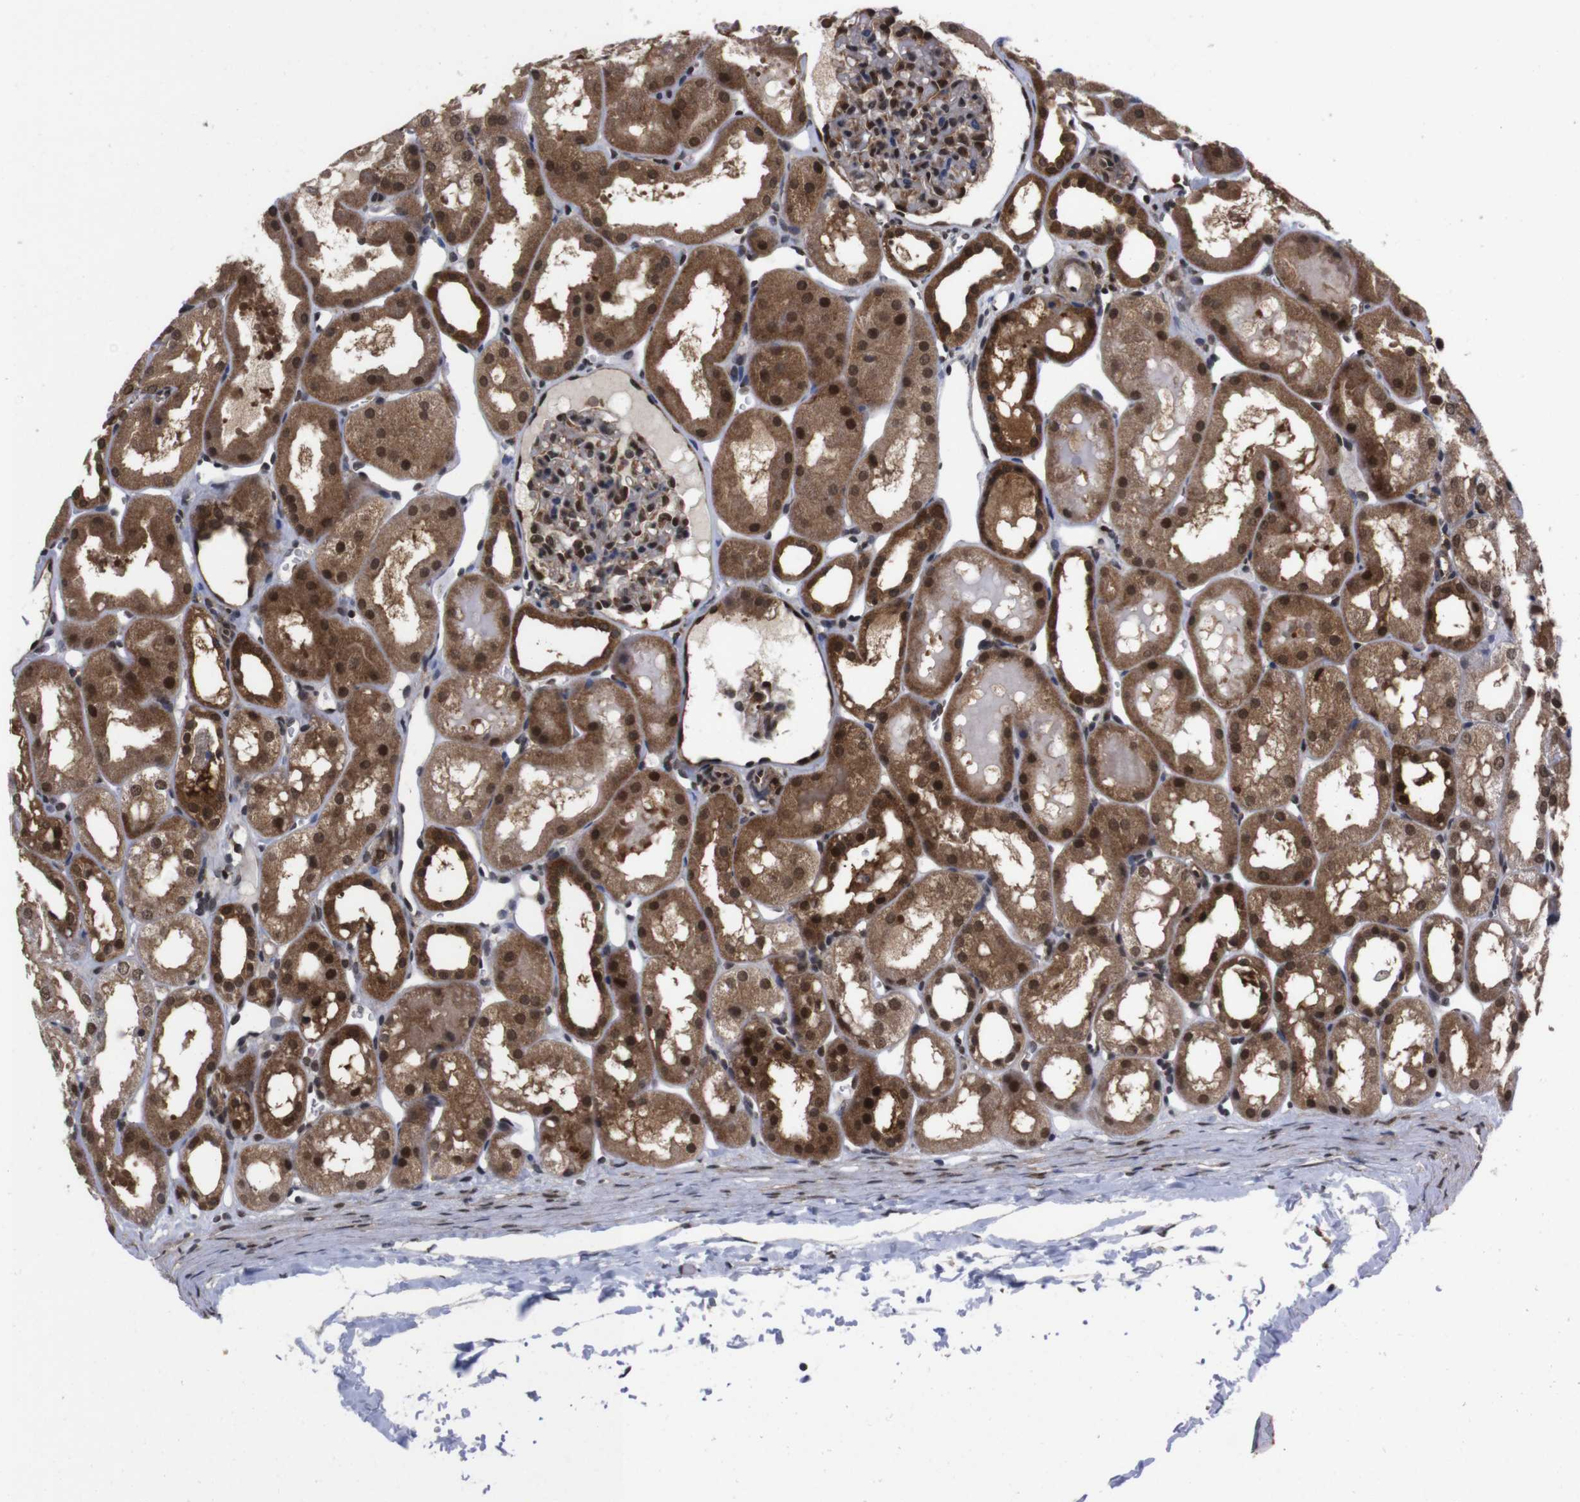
{"staining": {"intensity": "moderate", "quantity": "25%-75%", "location": "cytoplasmic/membranous,nuclear"}, "tissue": "kidney", "cell_type": "Cells in glomeruli", "image_type": "normal", "snomed": [{"axis": "morphology", "description": "Normal tissue, NOS"}, {"axis": "topography", "description": "Kidney"}, {"axis": "topography", "description": "Urinary bladder"}], "caption": "Immunohistochemistry of unremarkable human kidney displays medium levels of moderate cytoplasmic/membranous,nuclear positivity in approximately 25%-75% of cells in glomeruli.", "gene": "UBQLN2", "patient": {"sex": "male", "age": 16}}